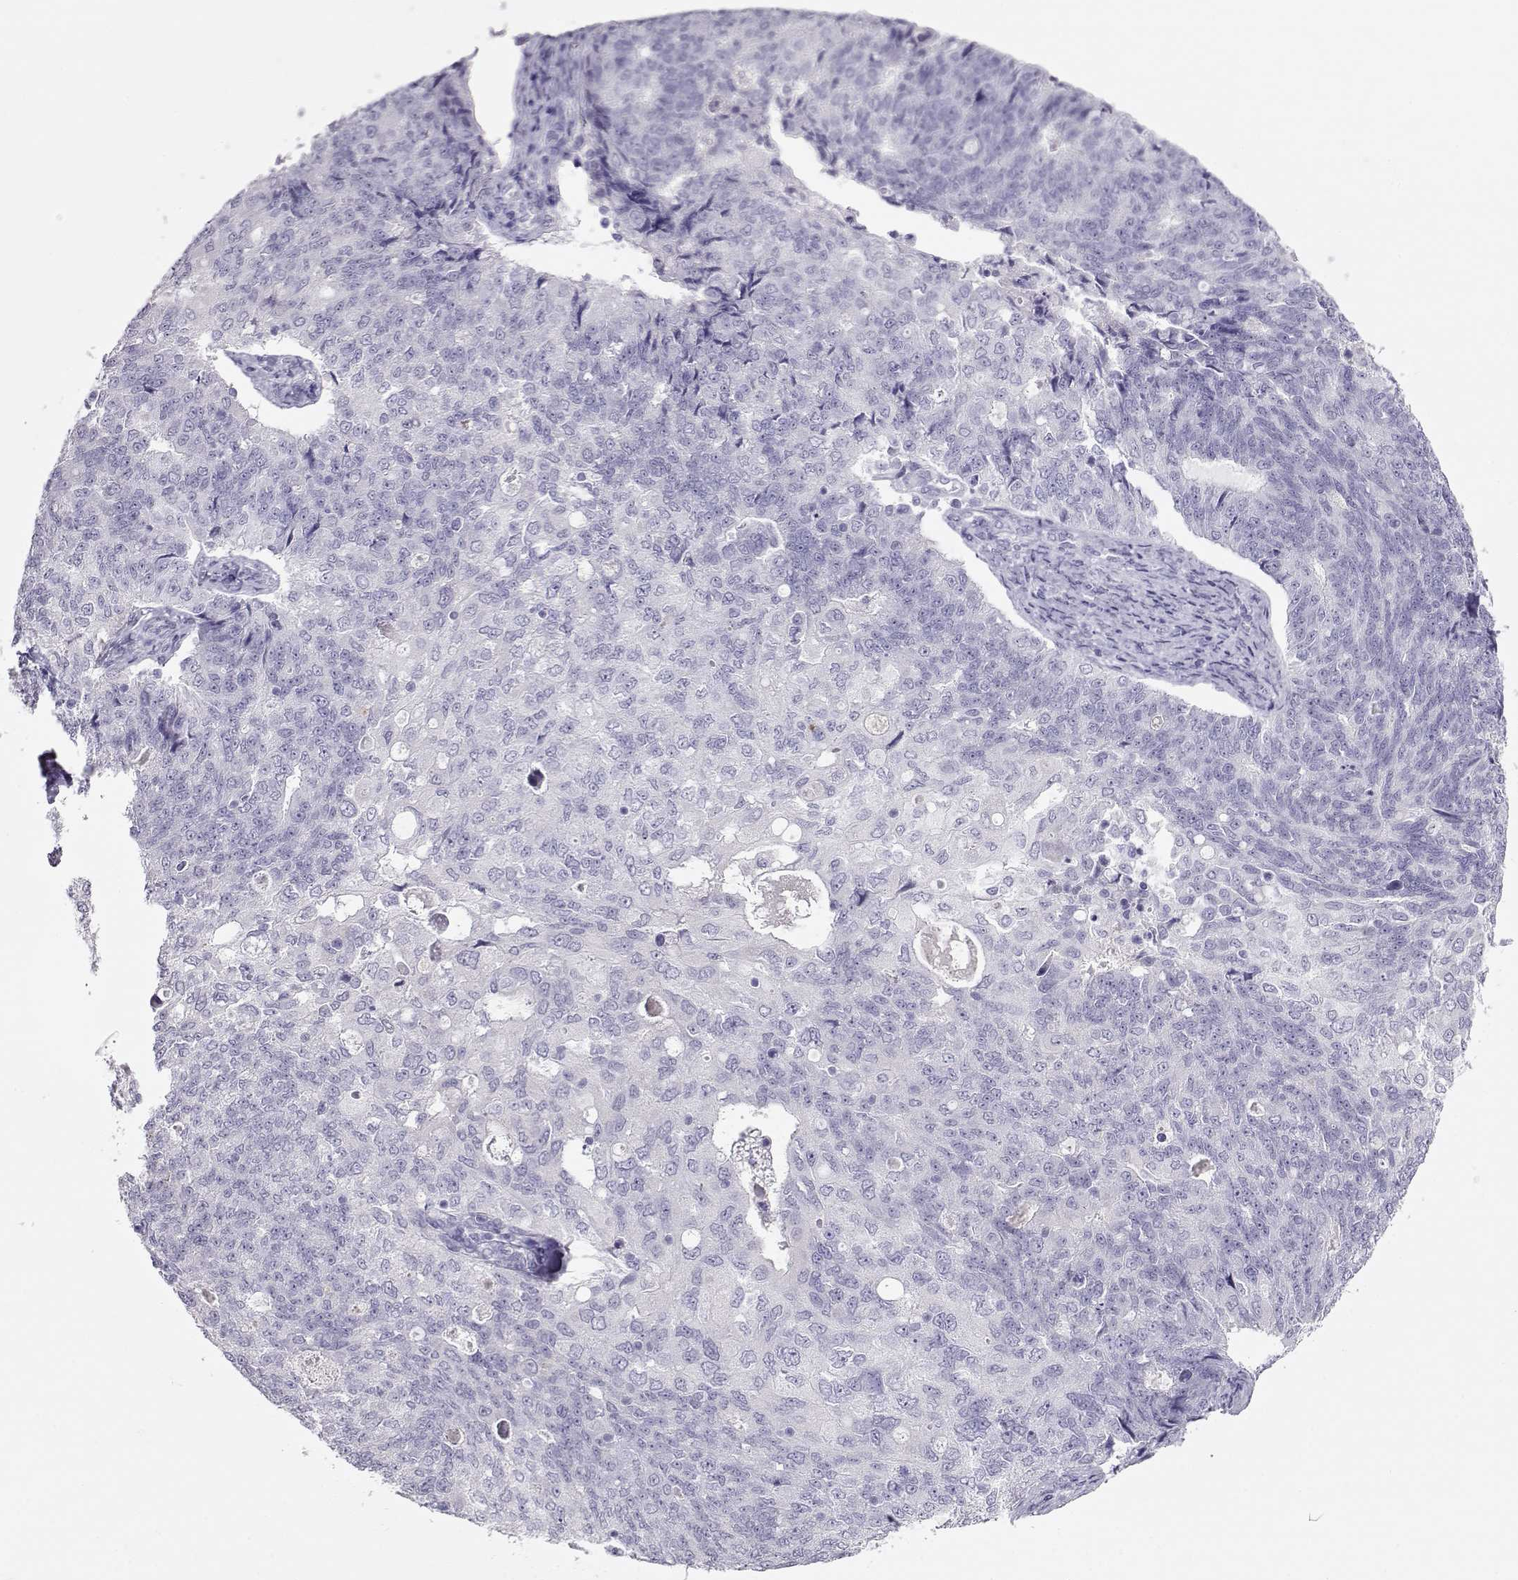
{"staining": {"intensity": "negative", "quantity": "none", "location": "none"}, "tissue": "endometrial cancer", "cell_type": "Tumor cells", "image_type": "cancer", "snomed": [{"axis": "morphology", "description": "Adenocarcinoma, NOS"}, {"axis": "topography", "description": "Endometrium"}], "caption": "Tumor cells are negative for brown protein staining in endometrial adenocarcinoma.", "gene": "ACTN2", "patient": {"sex": "female", "age": 43}}